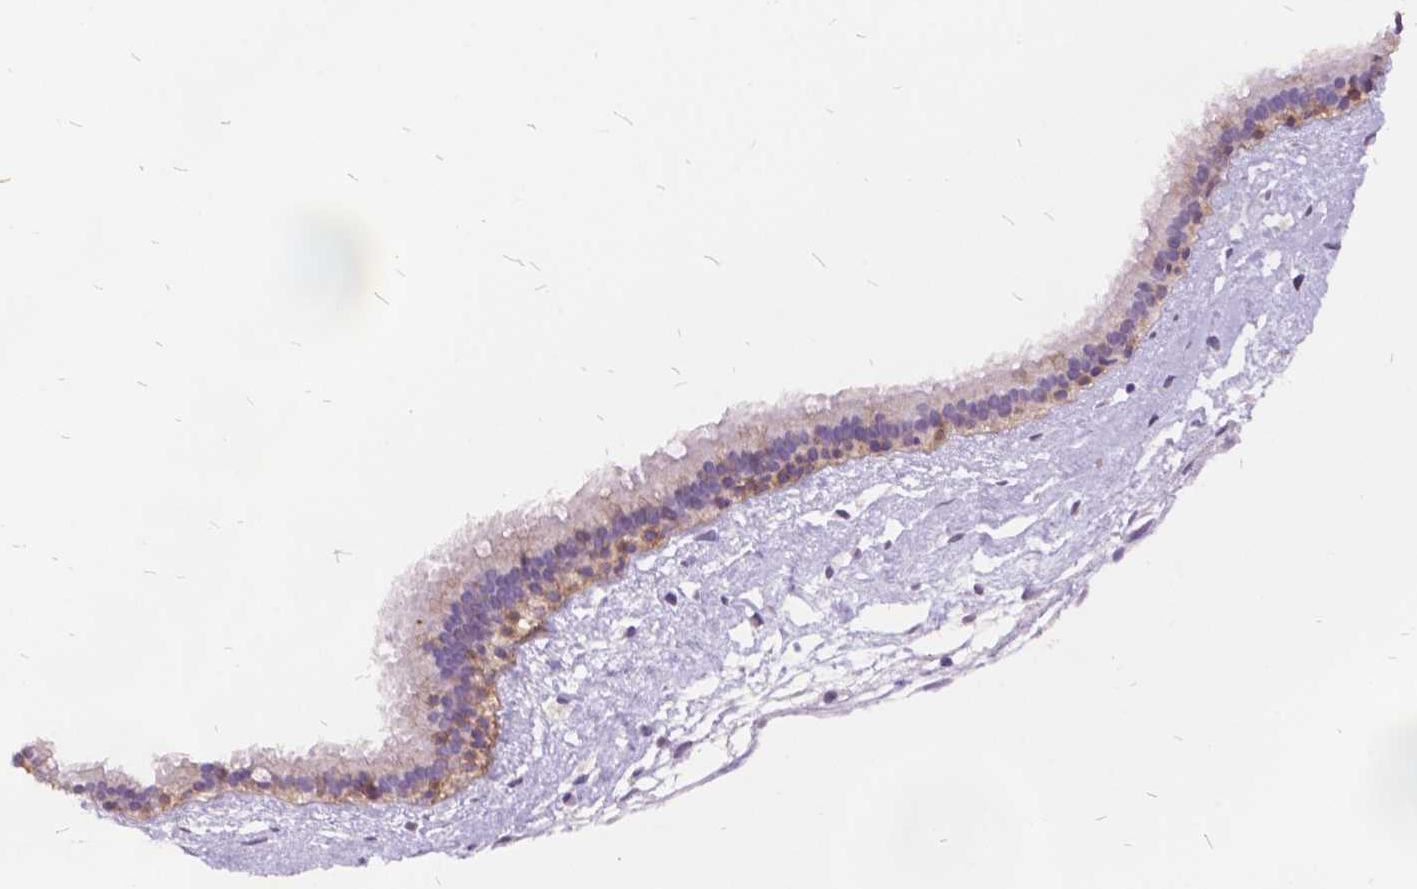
{"staining": {"intensity": "weak", "quantity": "25%-75%", "location": "cytoplasmic/membranous"}, "tissue": "nasopharynx", "cell_type": "Respiratory epithelial cells", "image_type": "normal", "snomed": [{"axis": "morphology", "description": "Normal tissue, NOS"}, {"axis": "topography", "description": "Nasopharynx"}], "caption": "Nasopharynx was stained to show a protein in brown. There is low levels of weak cytoplasmic/membranous positivity in approximately 25%-75% of respiratory epithelial cells. Nuclei are stained in blue.", "gene": "ITGB6", "patient": {"sex": "male", "age": 24}}